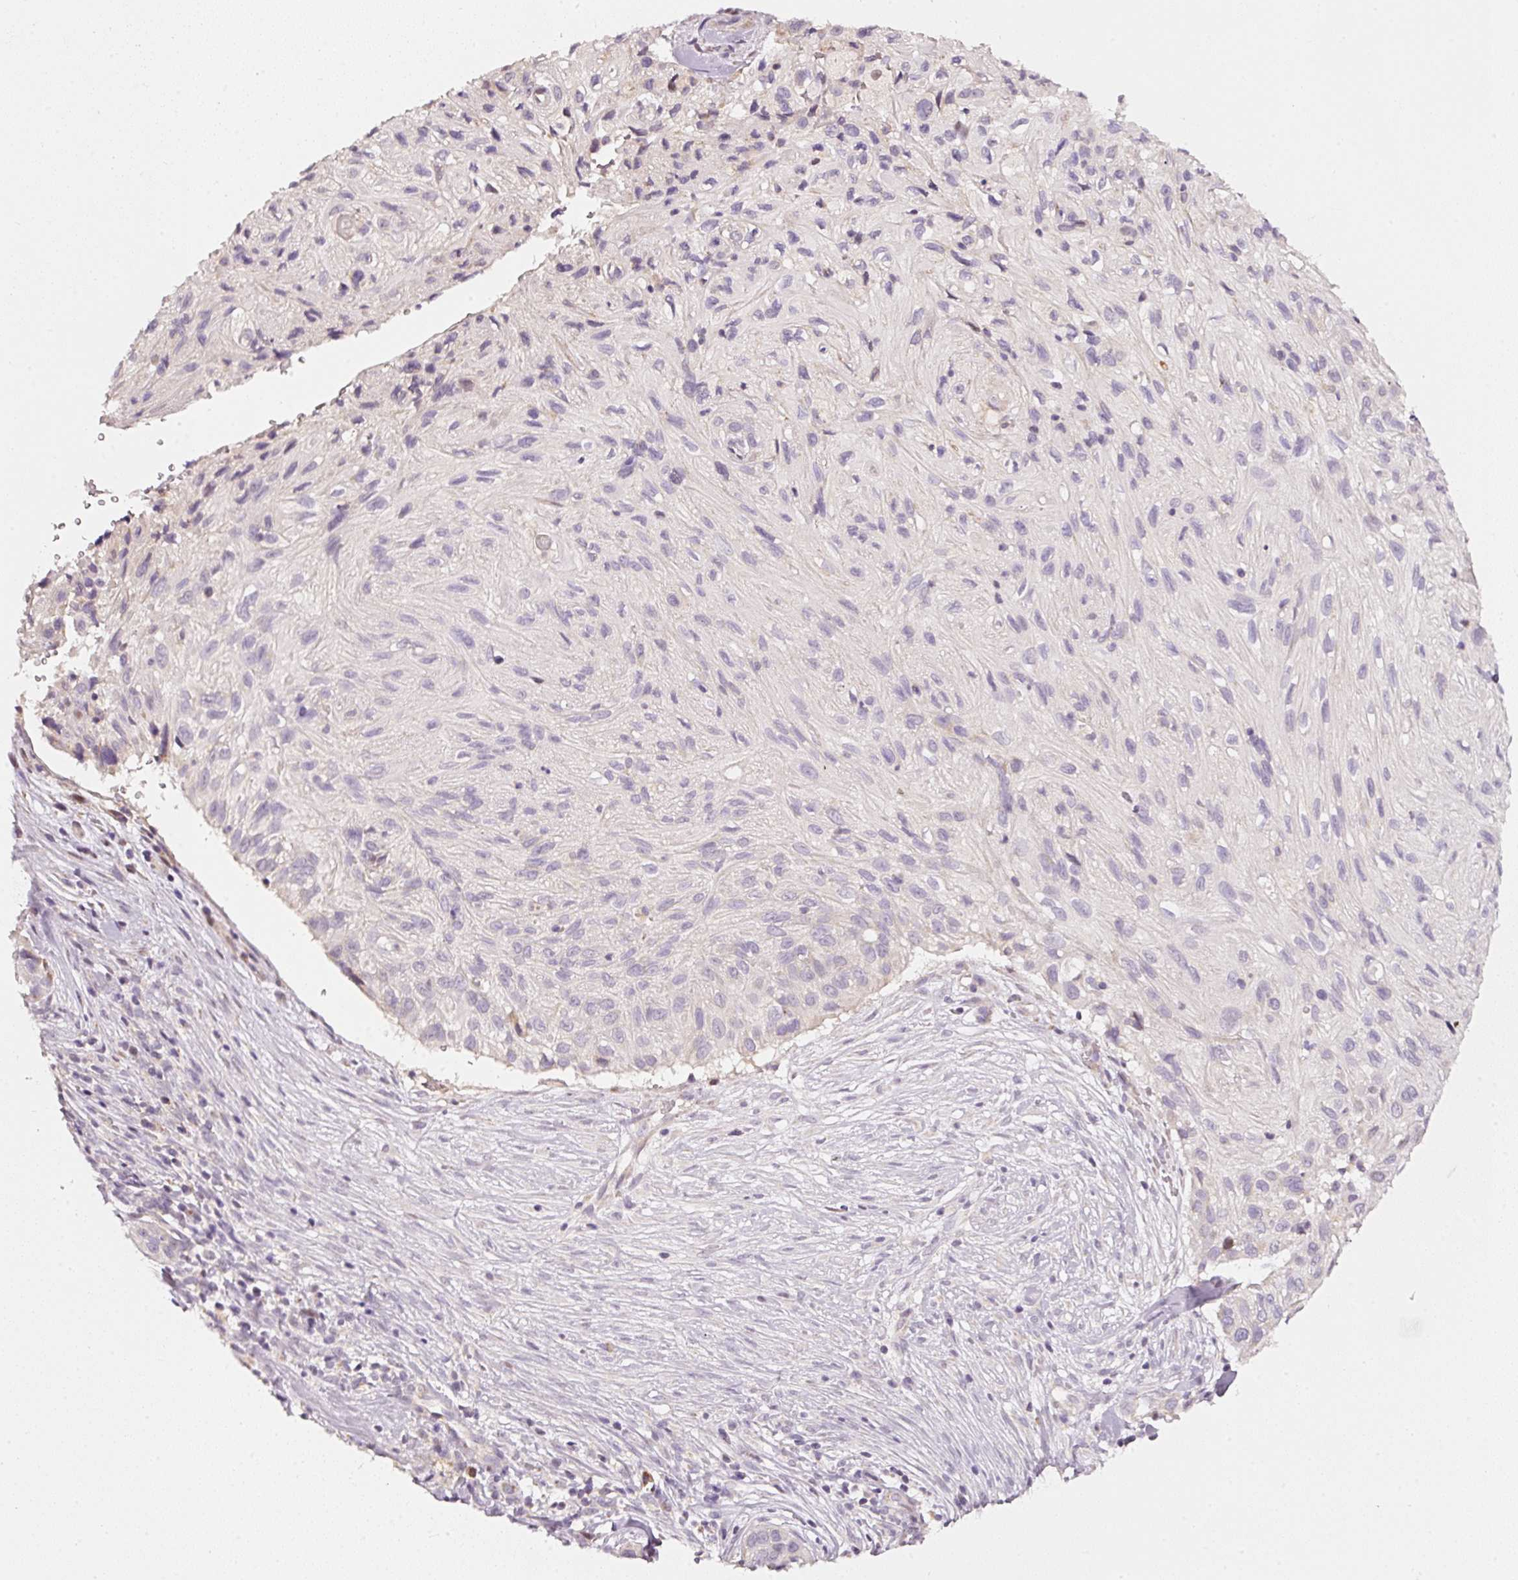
{"staining": {"intensity": "negative", "quantity": "none", "location": "none"}, "tissue": "skin cancer", "cell_type": "Tumor cells", "image_type": "cancer", "snomed": [{"axis": "morphology", "description": "Squamous cell carcinoma, NOS"}, {"axis": "topography", "description": "Skin"}], "caption": "There is no significant expression in tumor cells of skin cancer.", "gene": "TOB2", "patient": {"sex": "male", "age": 82}}